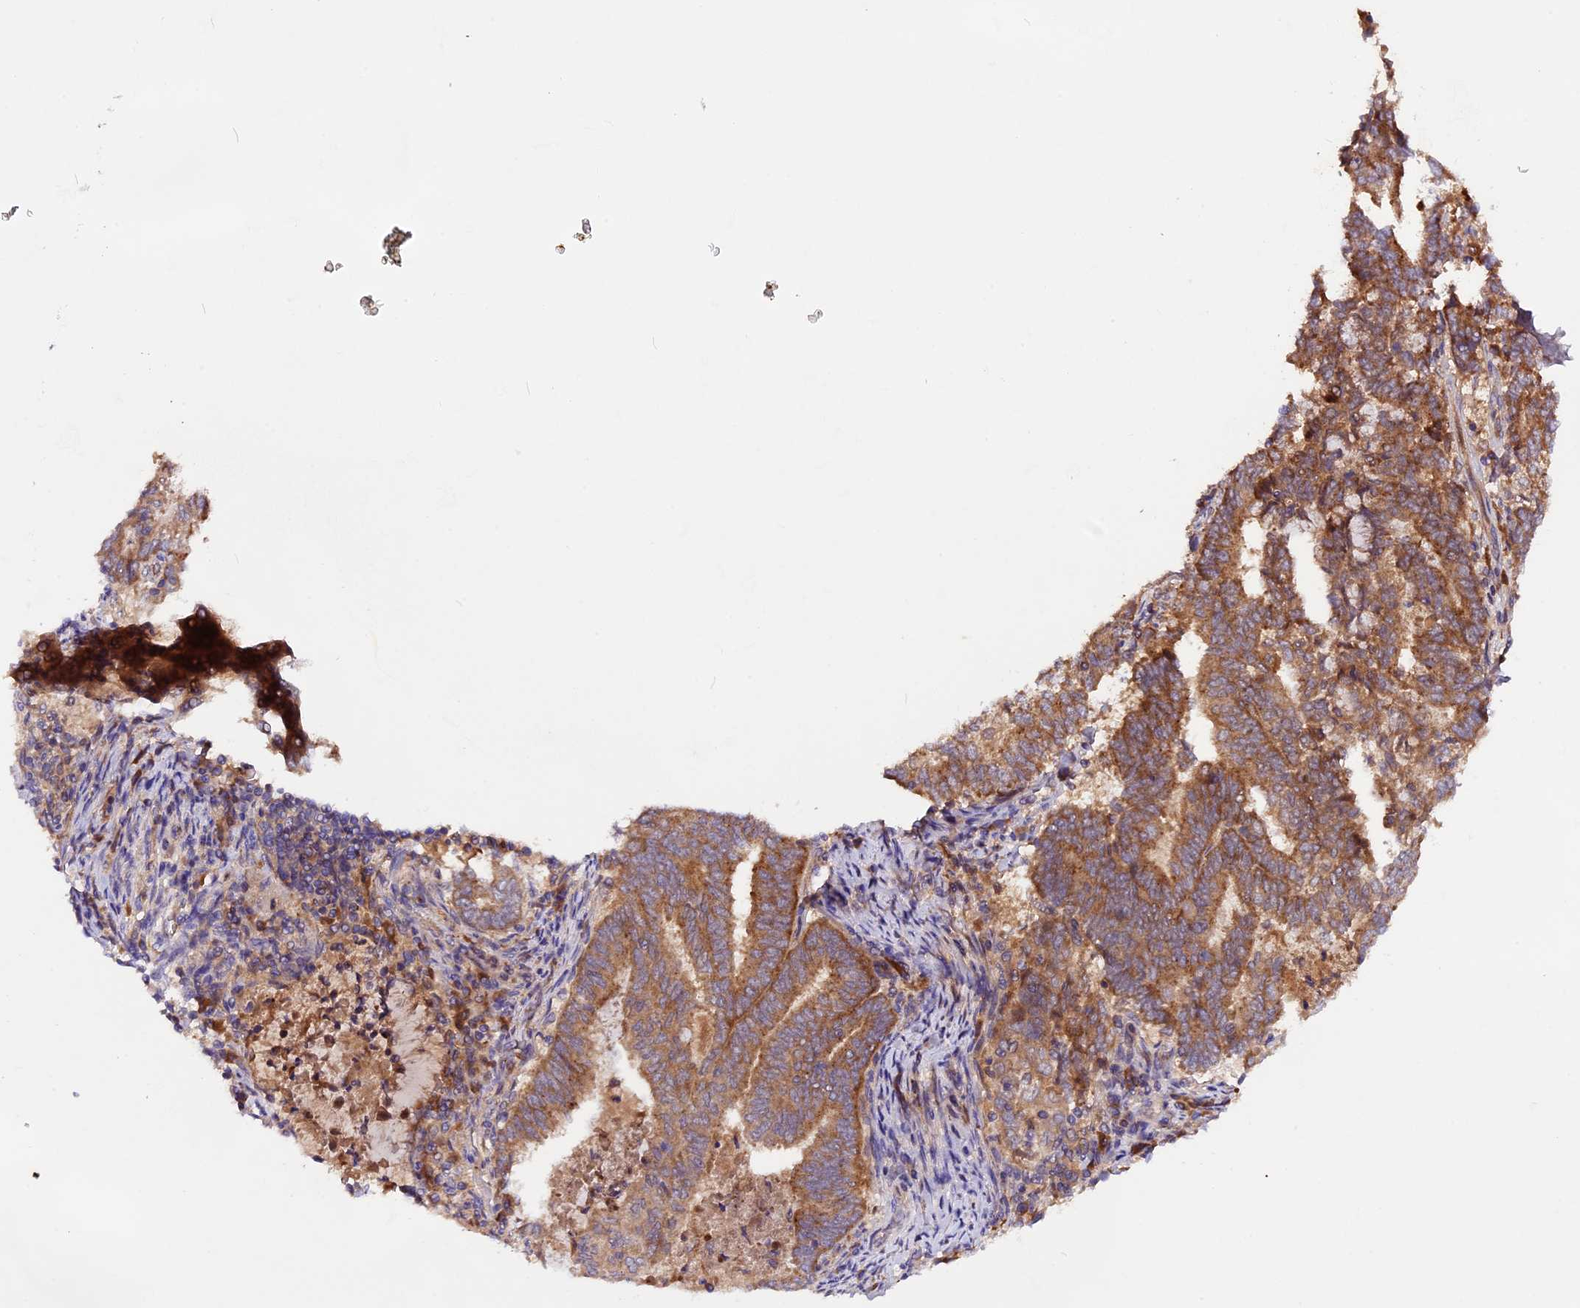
{"staining": {"intensity": "moderate", "quantity": ">75%", "location": "cytoplasmic/membranous"}, "tissue": "endometrial cancer", "cell_type": "Tumor cells", "image_type": "cancer", "snomed": [{"axis": "morphology", "description": "Adenocarcinoma, NOS"}, {"axis": "topography", "description": "Endometrium"}], "caption": "Adenocarcinoma (endometrial) stained with IHC demonstrates moderate cytoplasmic/membranous staining in about >75% of tumor cells.", "gene": "MARK4", "patient": {"sex": "female", "age": 80}}